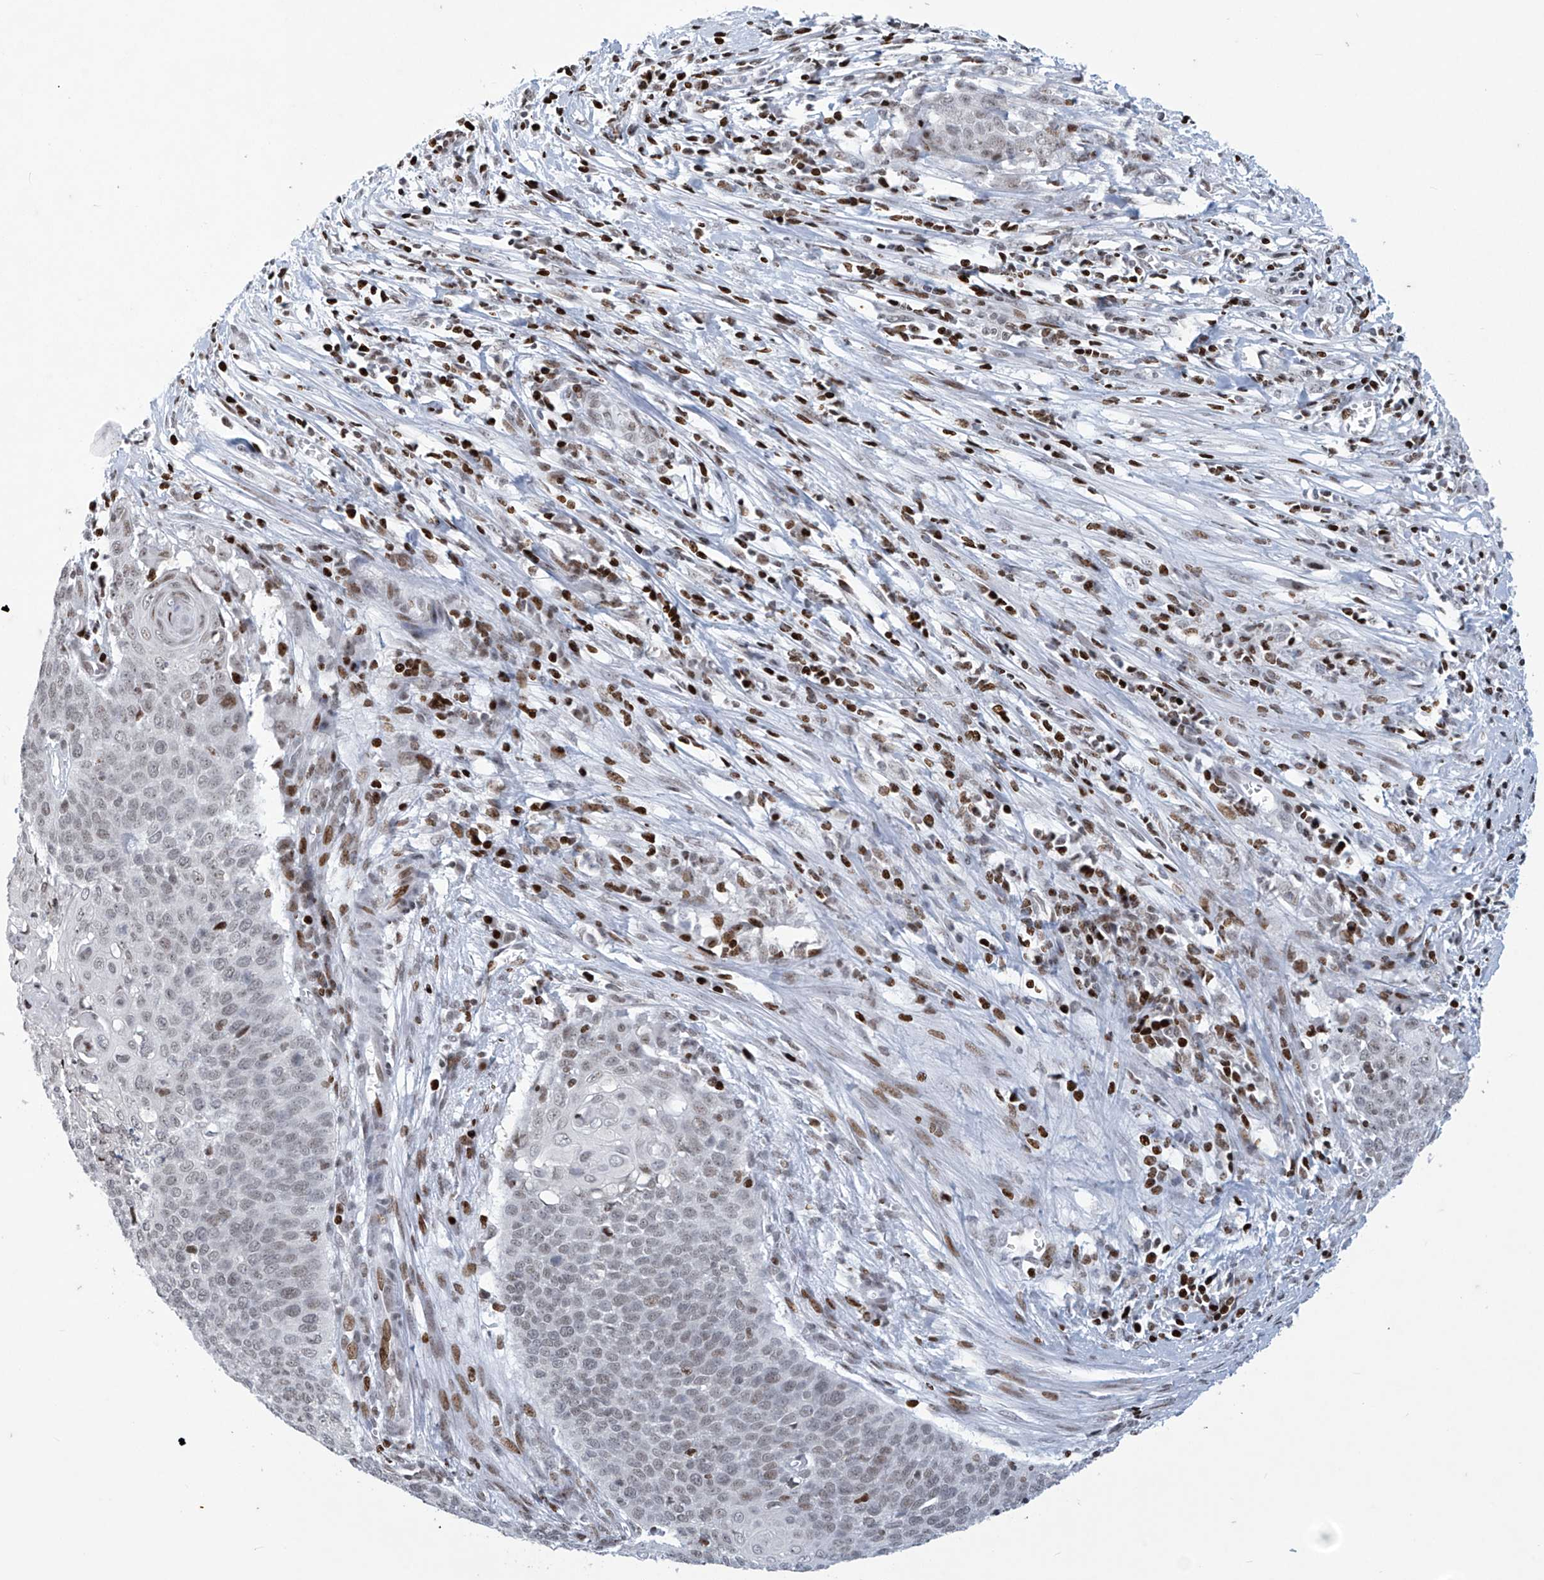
{"staining": {"intensity": "weak", "quantity": "25%-75%", "location": "nuclear"}, "tissue": "cervical cancer", "cell_type": "Tumor cells", "image_type": "cancer", "snomed": [{"axis": "morphology", "description": "Squamous cell carcinoma, NOS"}, {"axis": "topography", "description": "Cervix"}], "caption": "A photomicrograph of human cervical squamous cell carcinoma stained for a protein reveals weak nuclear brown staining in tumor cells.", "gene": "RFX7", "patient": {"sex": "female", "age": 39}}